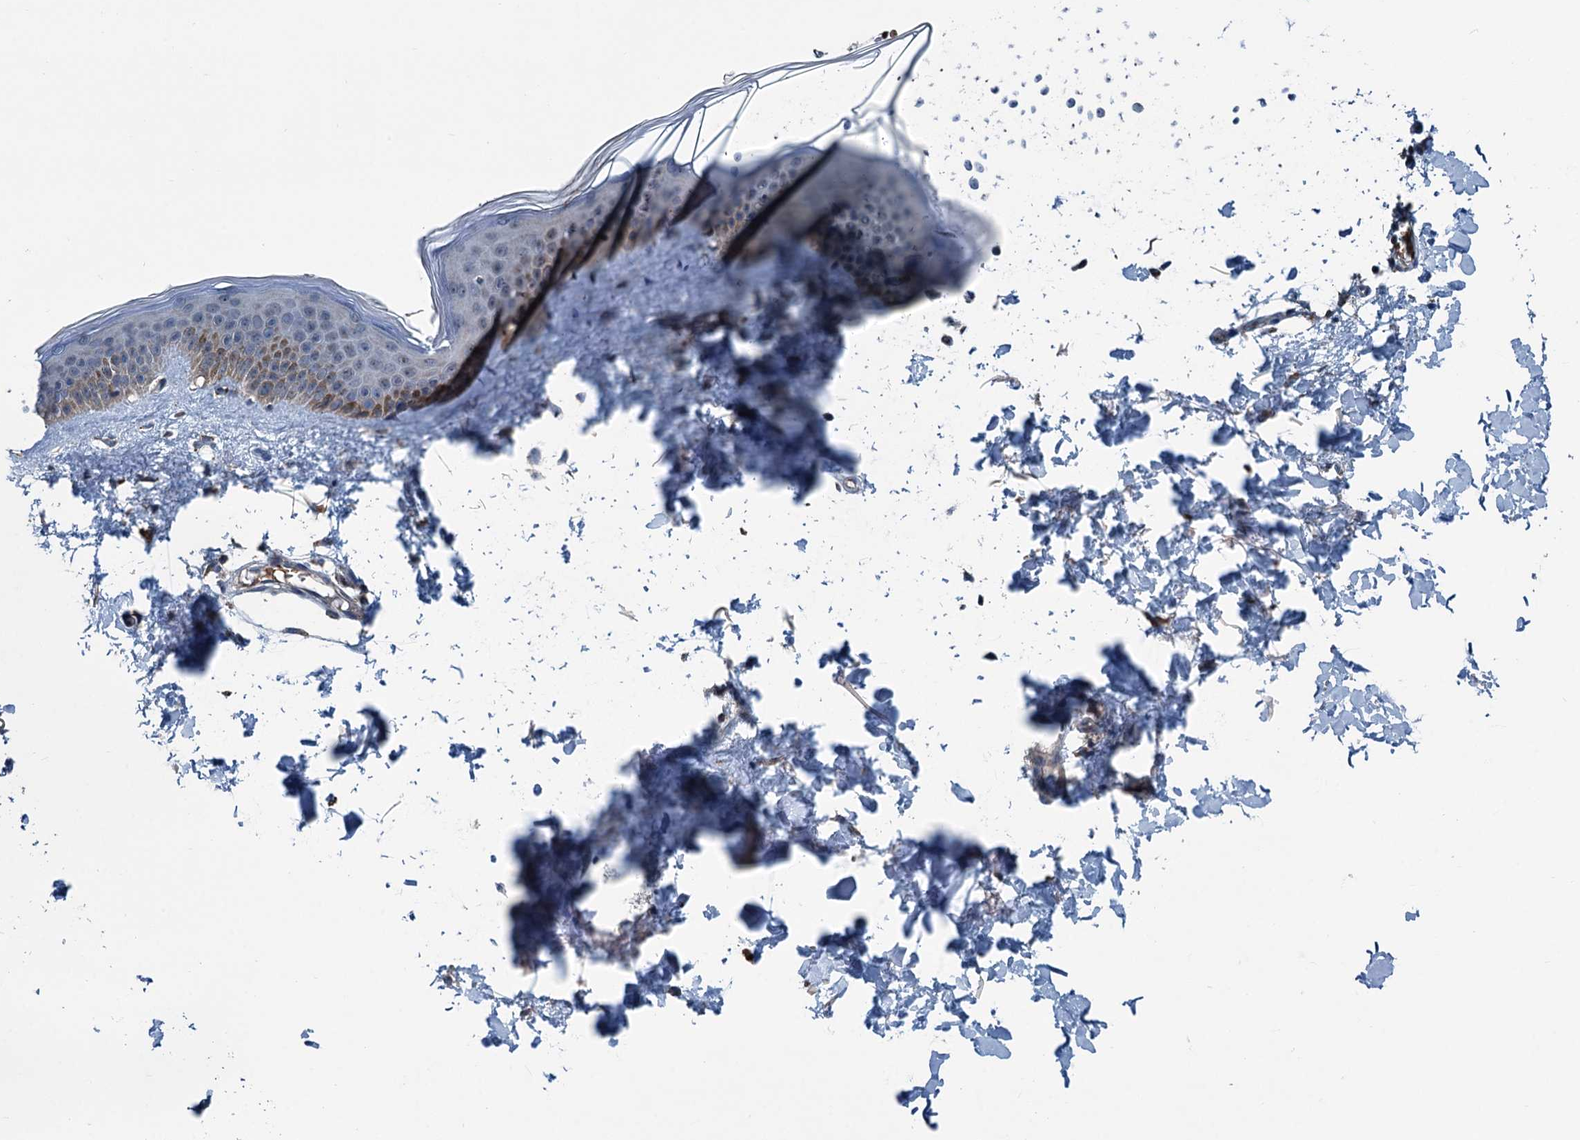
{"staining": {"intensity": "negative", "quantity": "none", "location": "none"}, "tissue": "skin", "cell_type": "Fibroblasts", "image_type": "normal", "snomed": [{"axis": "morphology", "description": "Normal tissue, NOS"}, {"axis": "topography", "description": "Skin"}], "caption": "A high-resolution histopathology image shows immunohistochemistry (IHC) staining of benign skin, which displays no significant positivity in fibroblasts. Brightfield microscopy of immunohistochemistry stained with DAB (3,3'-diaminobenzidine) (brown) and hematoxylin (blue), captured at high magnification.", "gene": "TRPT1", "patient": {"sex": "female", "age": 58}}